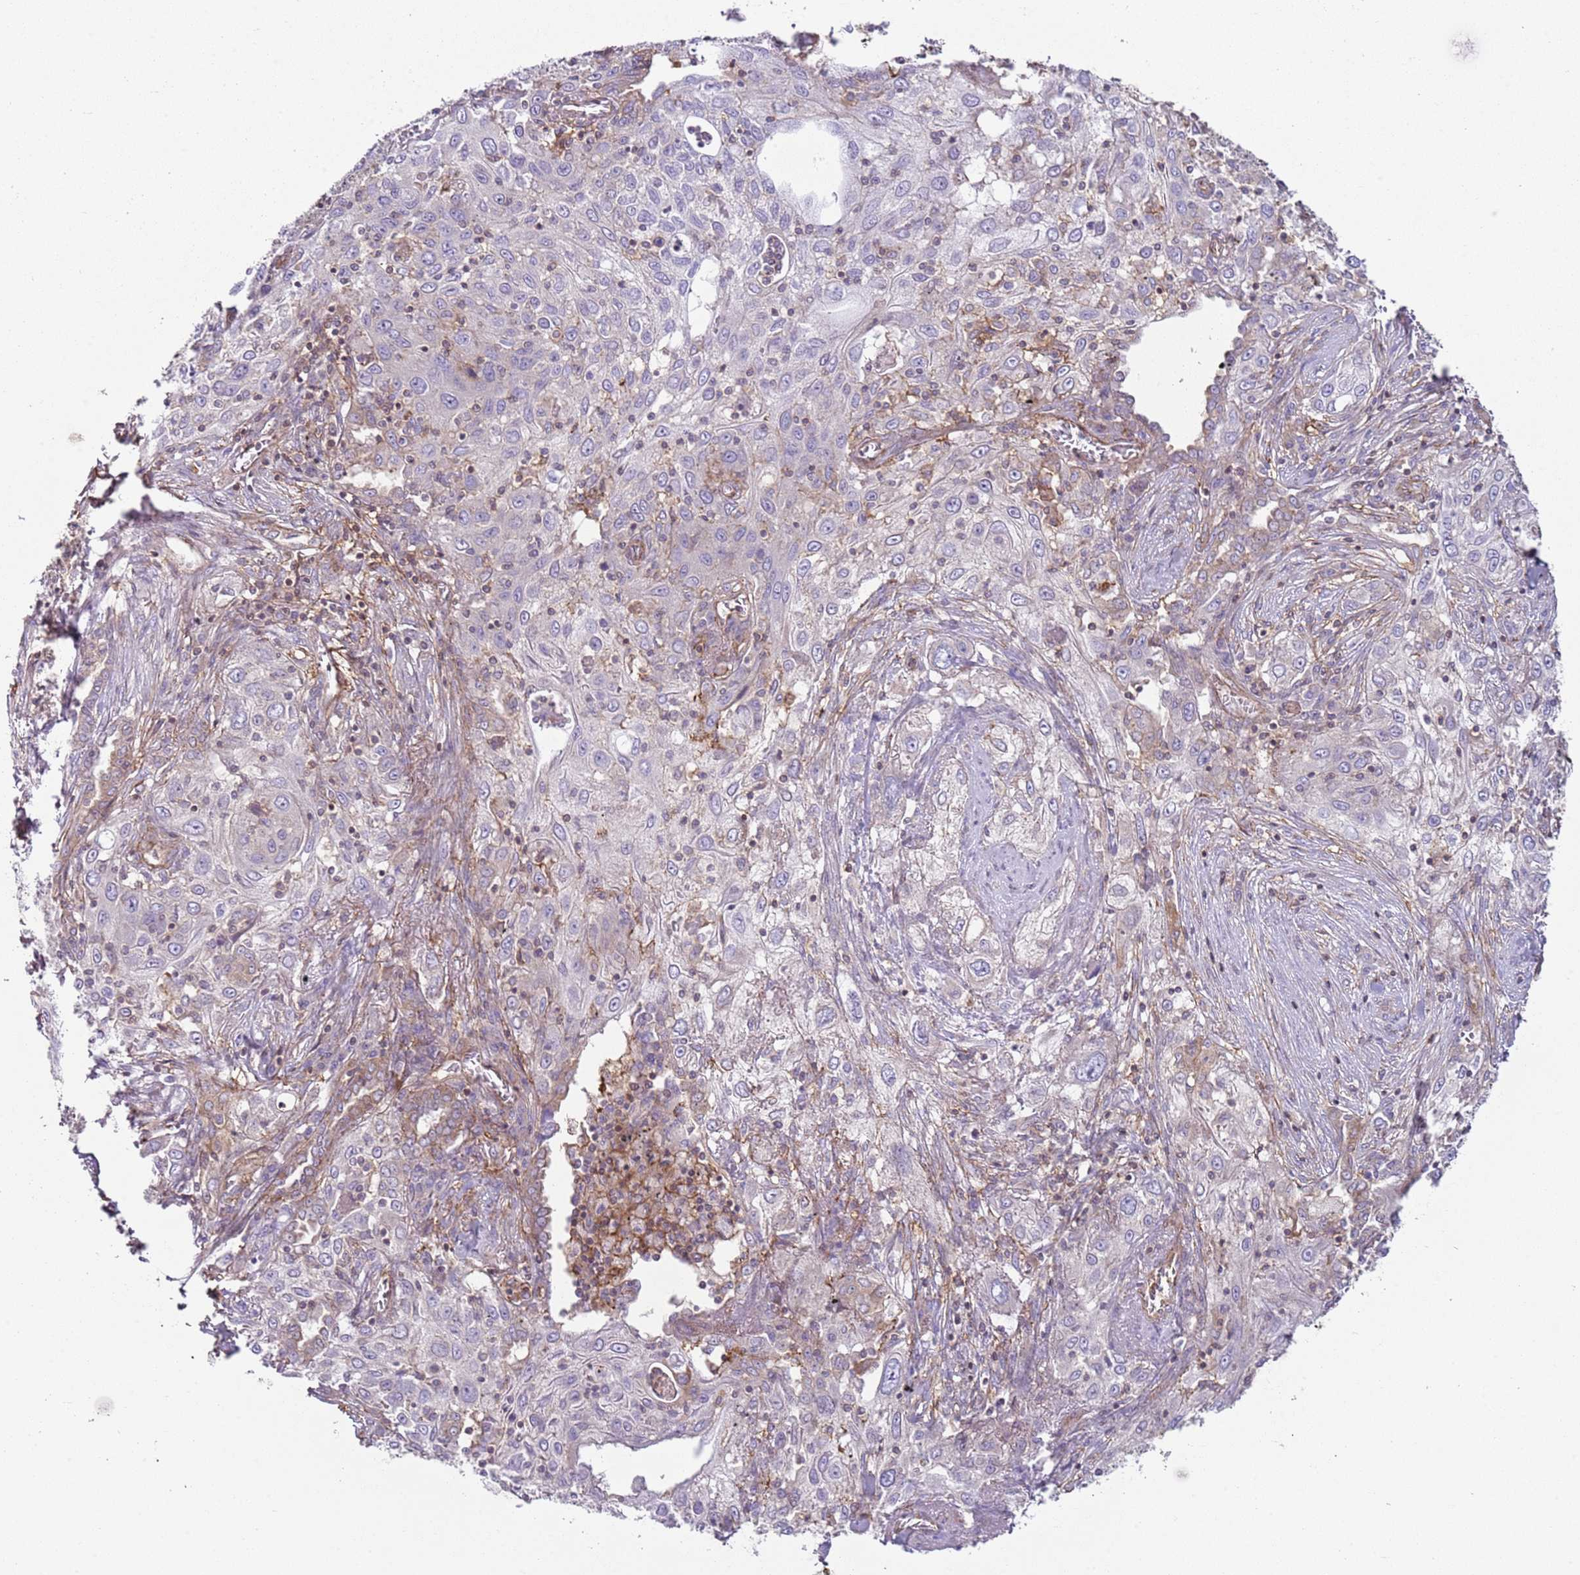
{"staining": {"intensity": "negative", "quantity": "none", "location": "none"}, "tissue": "lung cancer", "cell_type": "Tumor cells", "image_type": "cancer", "snomed": [{"axis": "morphology", "description": "Squamous cell carcinoma, NOS"}, {"axis": "topography", "description": "Lung"}], "caption": "Micrograph shows no significant protein staining in tumor cells of squamous cell carcinoma (lung).", "gene": "GNAI3", "patient": {"sex": "female", "age": 69}}